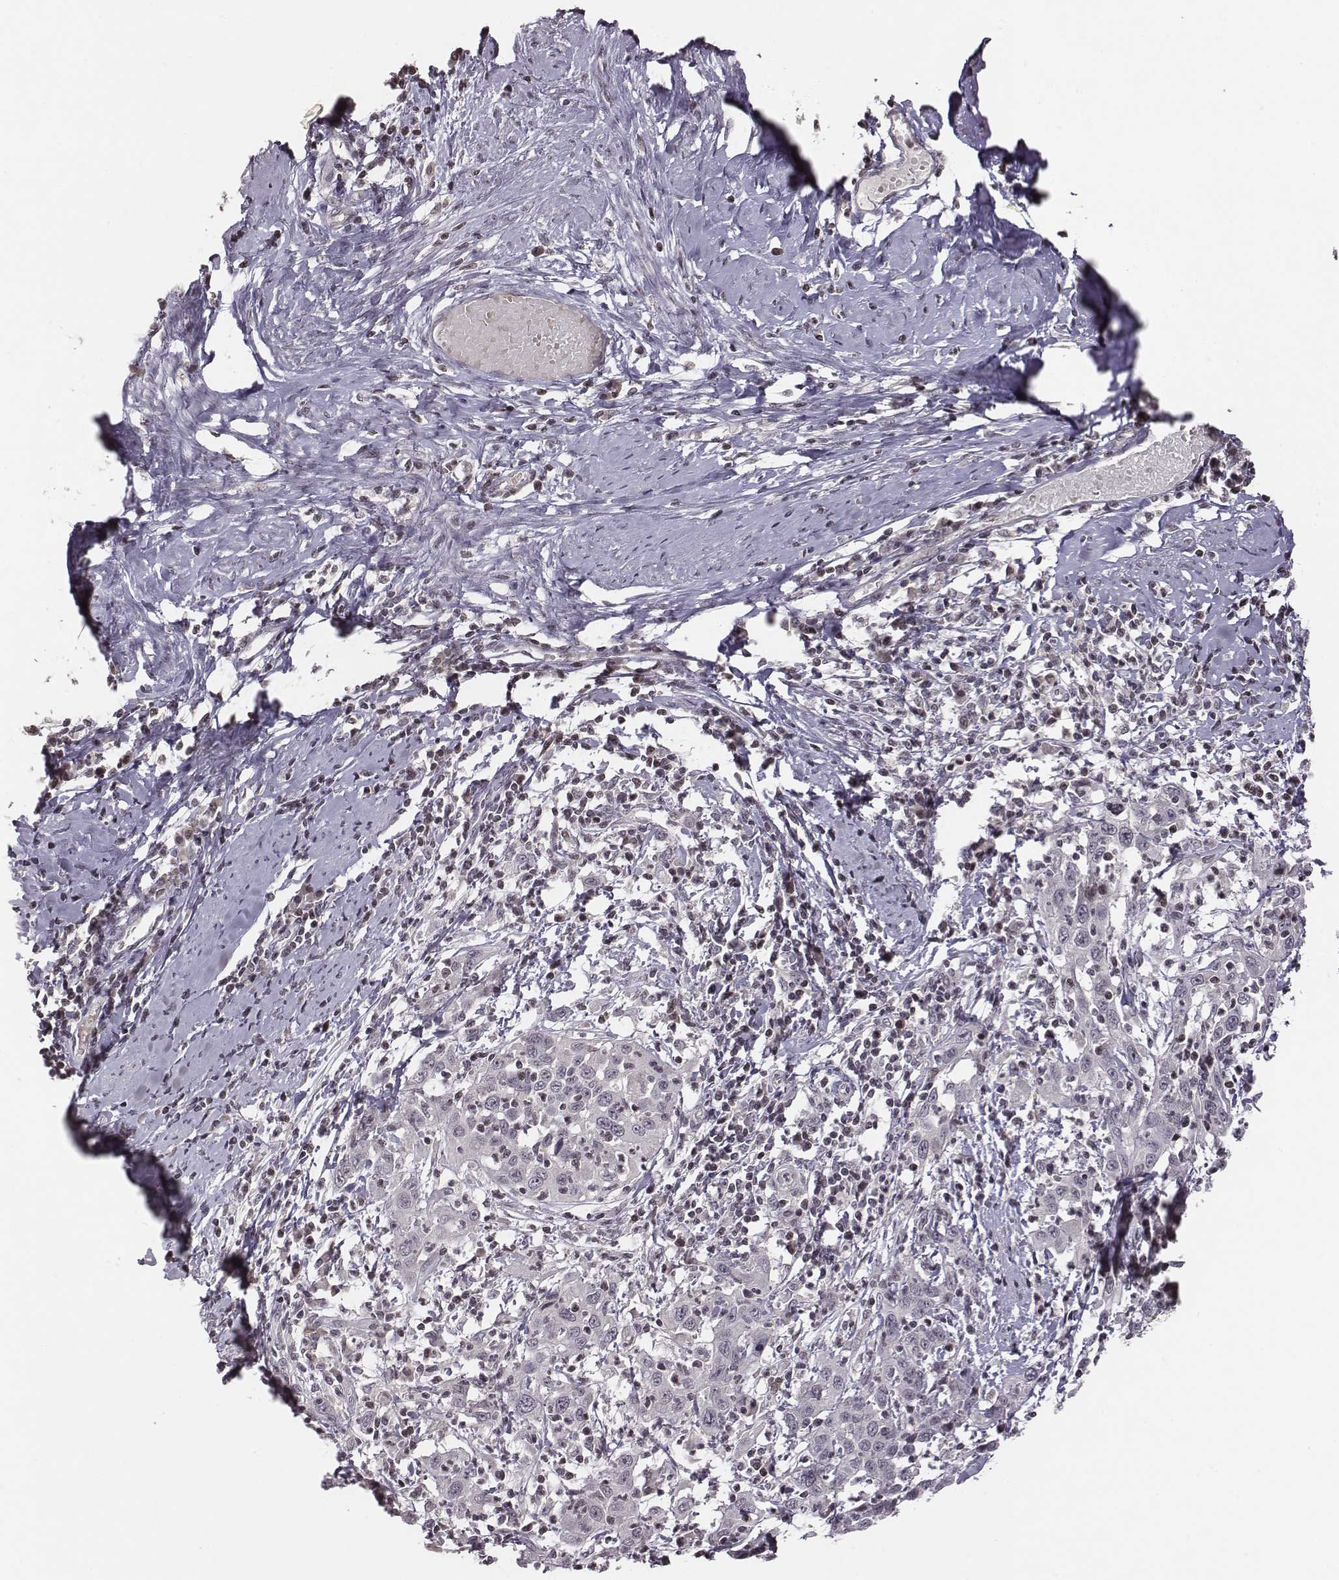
{"staining": {"intensity": "negative", "quantity": "none", "location": "none"}, "tissue": "cervical cancer", "cell_type": "Tumor cells", "image_type": "cancer", "snomed": [{"axis": "morphology", "description": "Squamous cell carcinoma, NOS"}, {"axis": "topography", "description": "Cervix"}], "caption": "An immunohistochemistry (IHC) histopathology image of squamous cell carcinoma (cervical) is shown. There is no staining in tumor cells of squamous cell carcinoma (cervical). (DAB immunohistochemistry visualized using brightfield microscopy, high magnification).", "gene": "GRM4", "patient": {"sex": "female", "age": 46}}